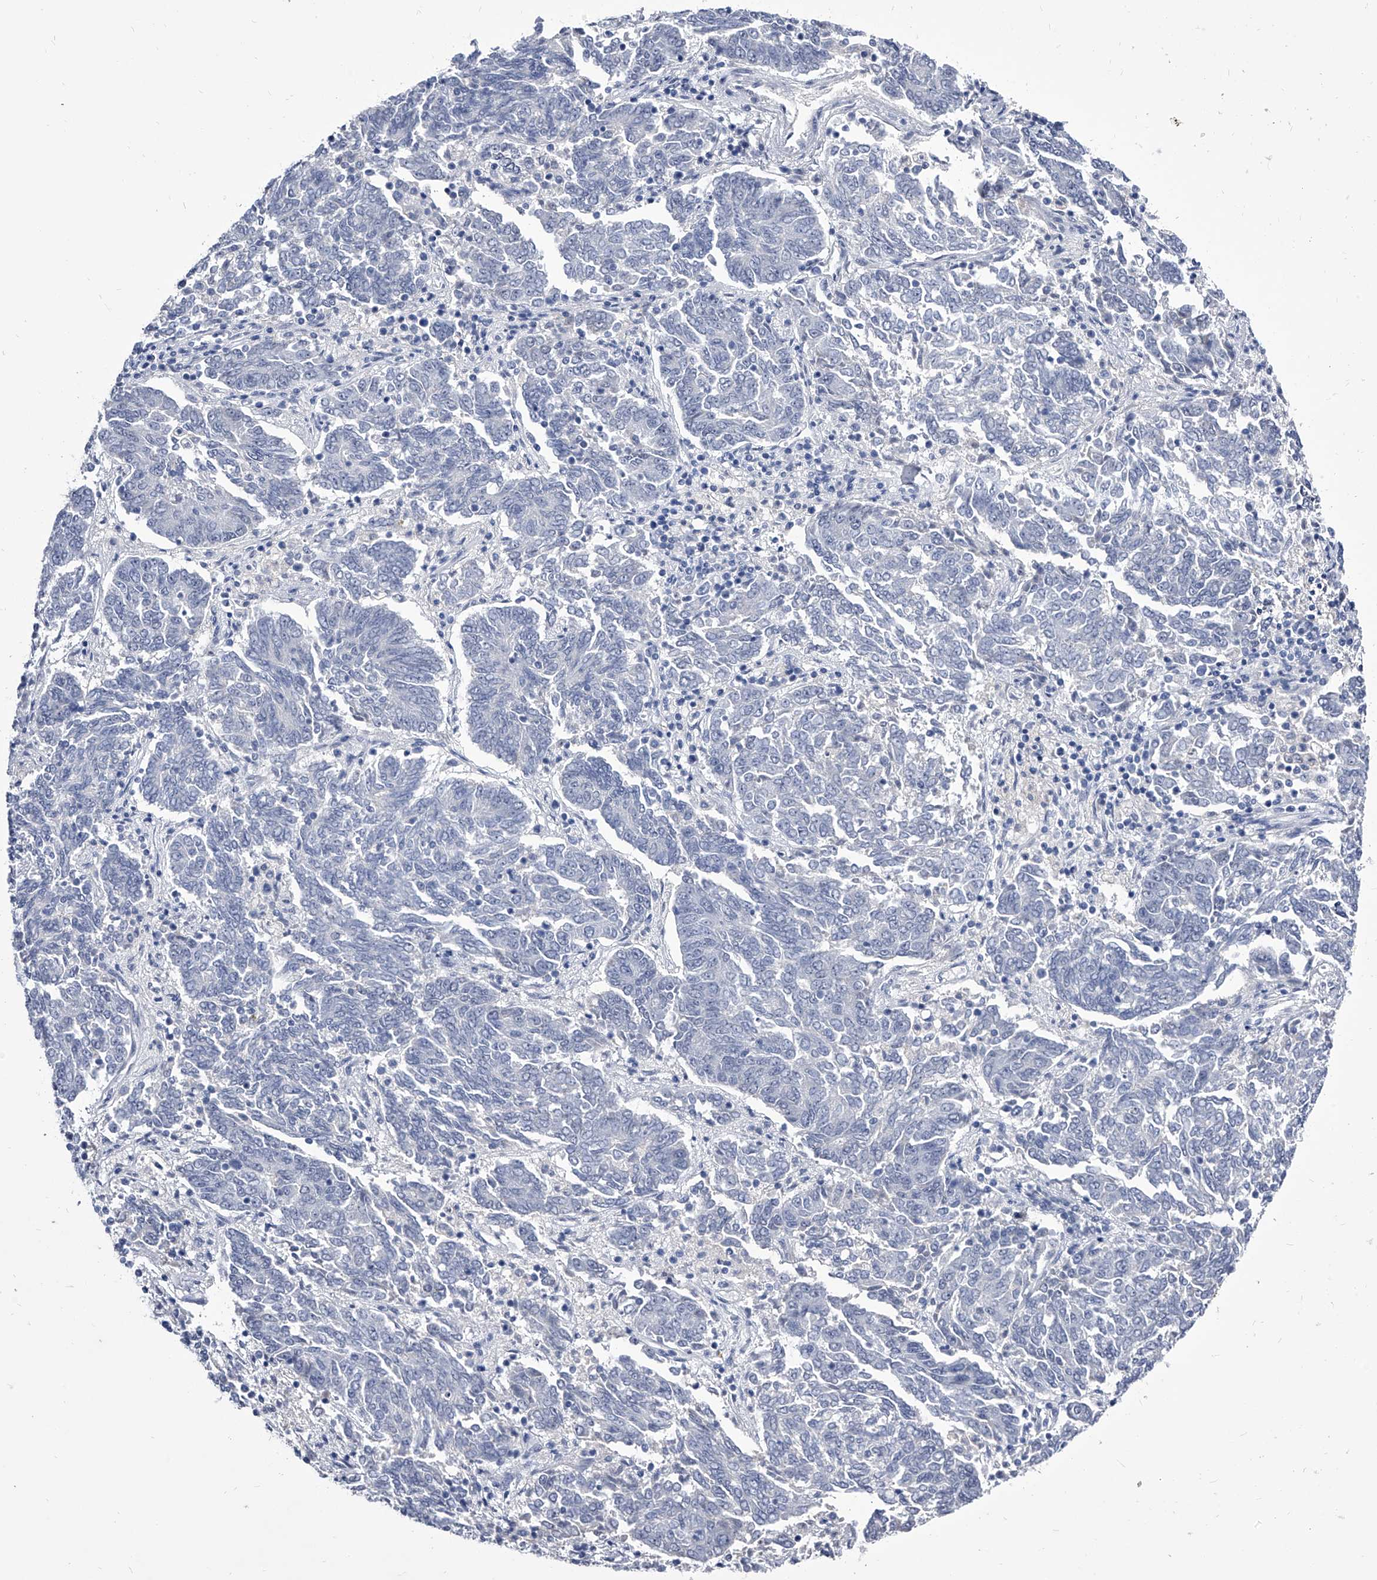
{"staining": {"intensity": "negative", "quantity": "none", "location": "none"}, "tissue": "endometrial cancer", "cell_type": "Tumor cells", "image_type": "cancer", "snomed": [{"axis": "morphology", "description": "Adenocarcinoma, NOS"}, {"axis": "topography", "description": "Endometrium"}], "caption": "Tumor cells show no significant protein expression in endometrial cancer.", "gene": "CRISP2", "patient": {"sex": "female", "age": 80}}